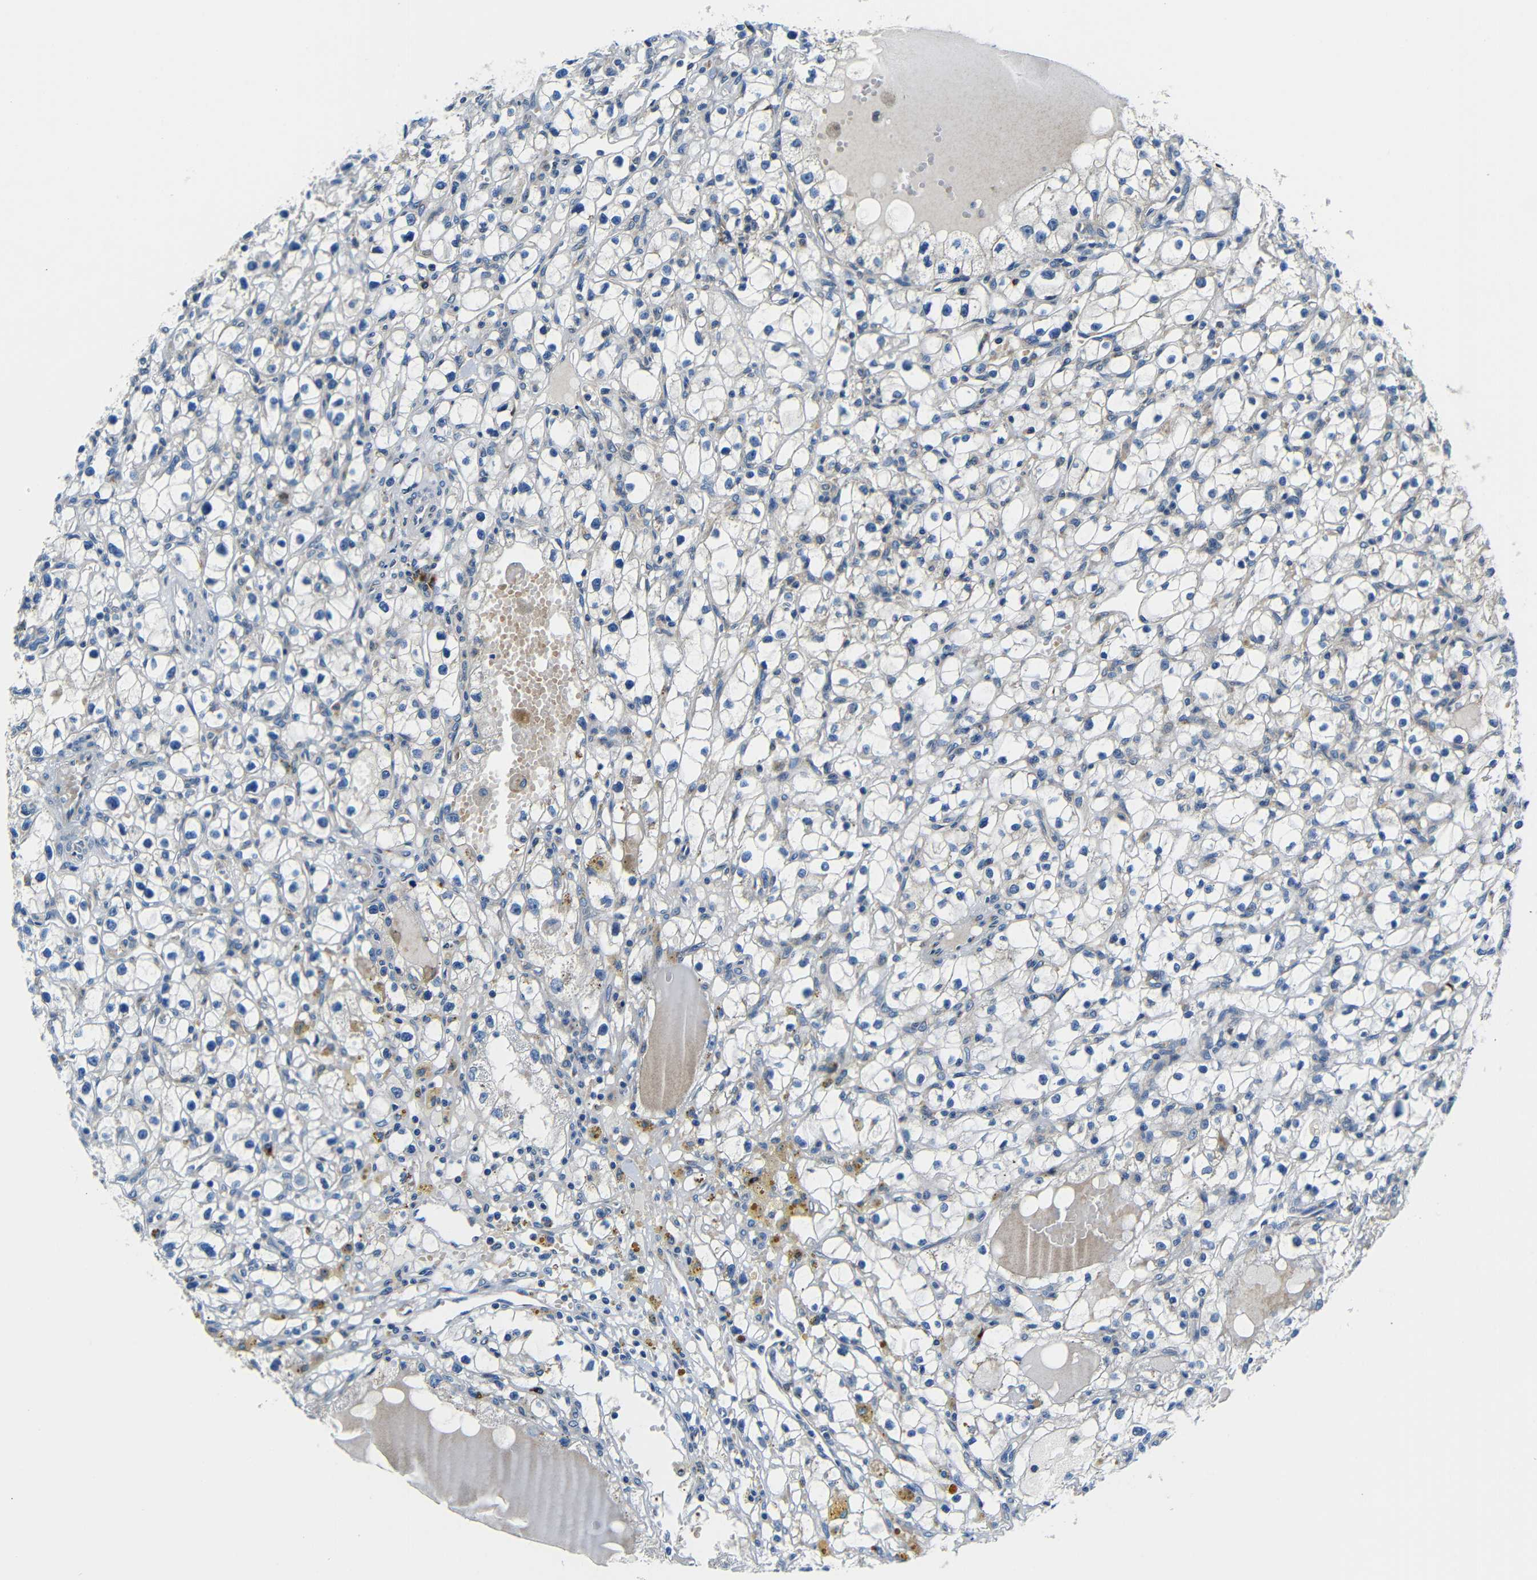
{"staining": {"intensity": "negative", "quantity": "none", "location": "none"}, "tissue": "renal cancer", "cell_type": "Tumor cells", "image_type": "cancer", "snomed": [{"axis": "morphology", "description": "Adenocarcinoma, NOS"}, {"axis": "topography", "description": "Kidney"}], "caption": "IHC of renal cancer (adenocarcinoma) displays no staining in tumor cells. (Stains: DAB IHC with hematoxylin counter stain, Microscopy: brightfield microscopy at high magnification).", "gene": "USO1", "patient": {"sex": "male", "age": 56}}